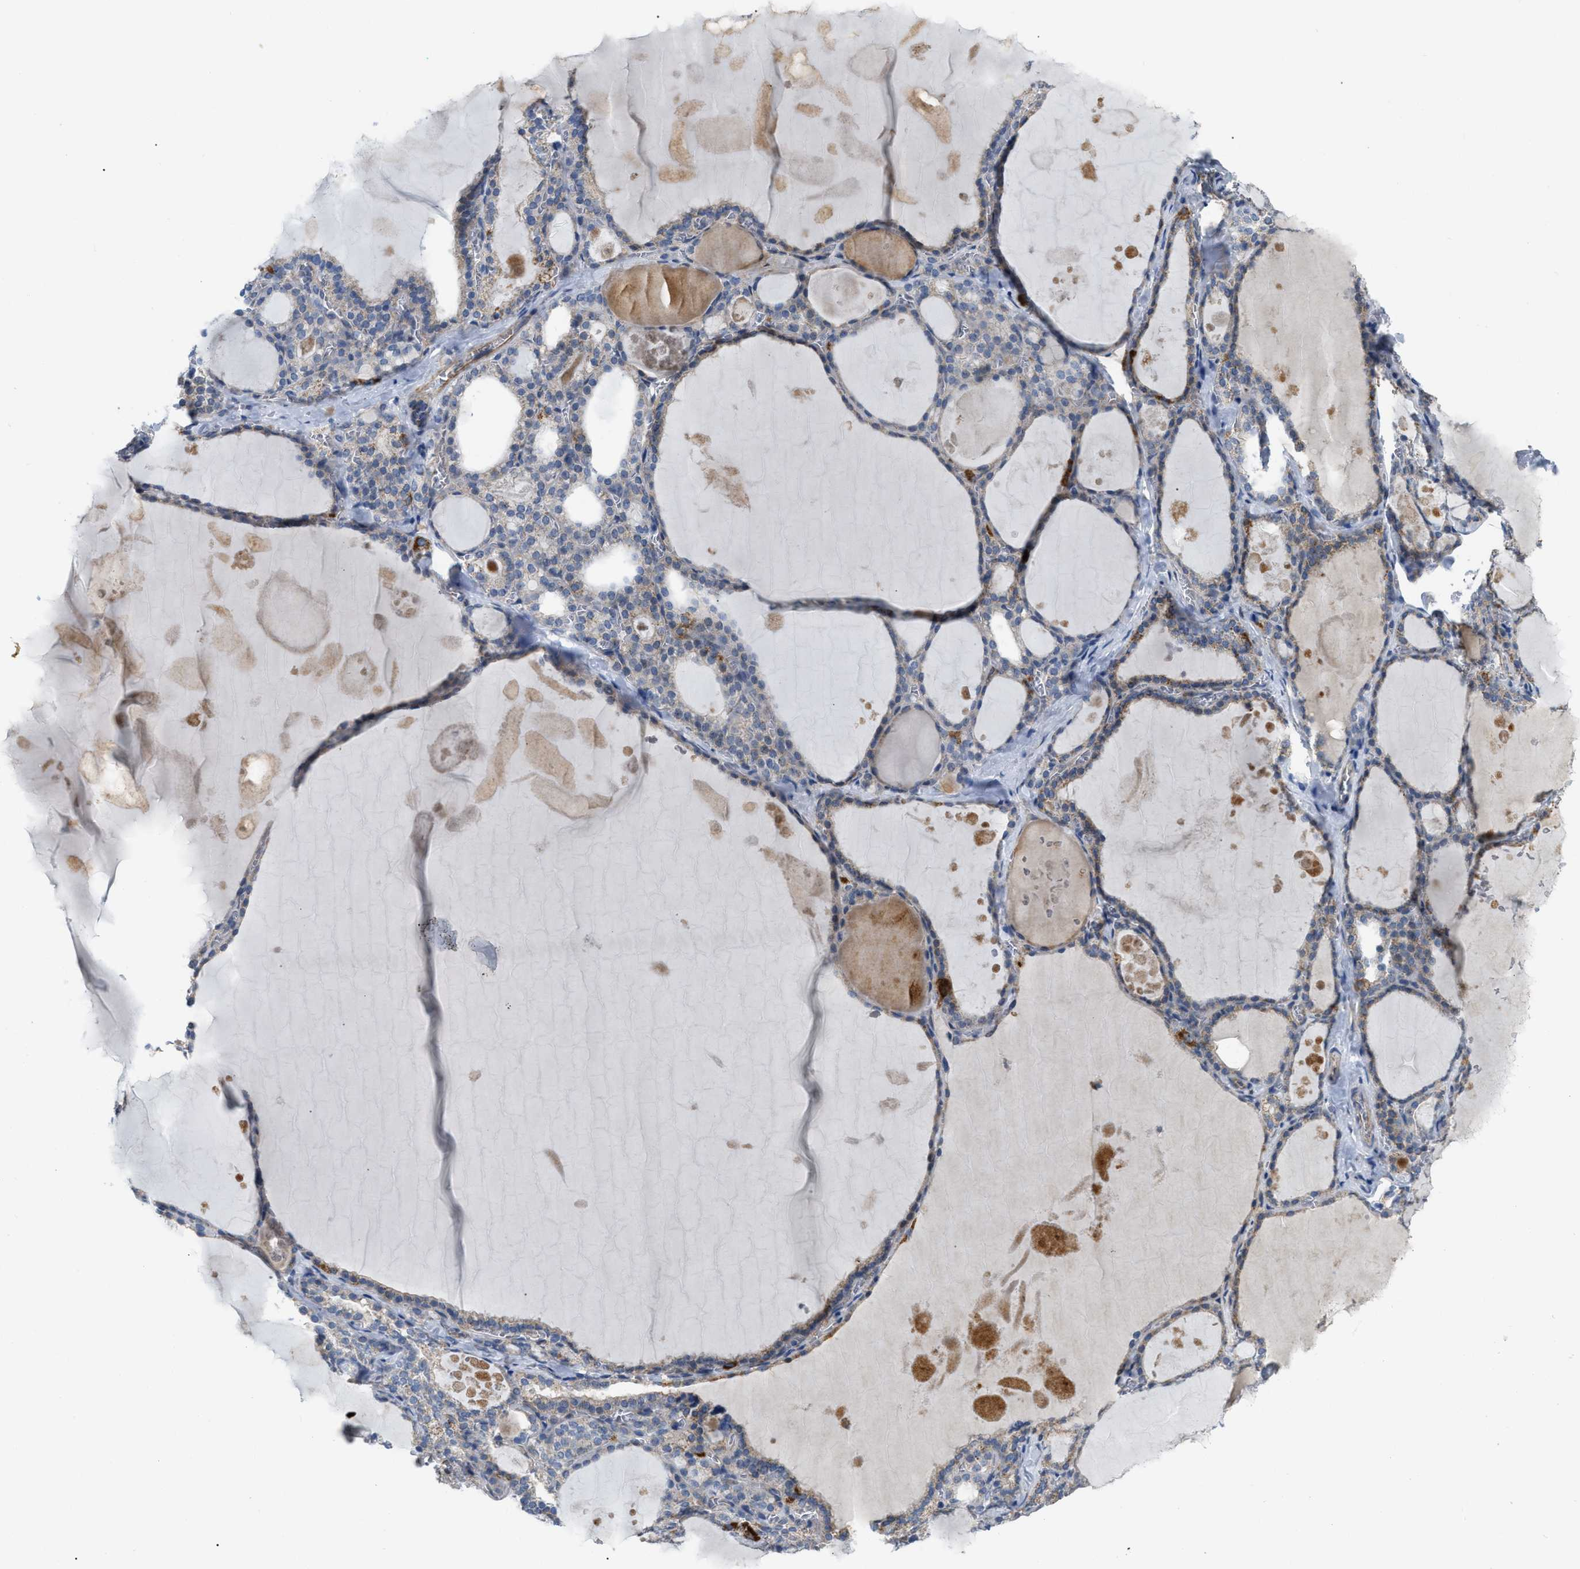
{"staining": {"intensity": "weak", "quantity": "25%-75%", "location": "cytoplasmic/membranous"}, "tissue": "thyroid gland", "cell_type": "Glandular cells", "image_type": "normal", "snomed": [{"axis": "morphology", "description": "Normal tissue, NOS"}, {"axis": "topography", "description": "Thyroid gland"}], "caption": "Weak cytoplasmic/membranous positivity is present in approximately 25%-75% of glandular cells in normal thyroid gland. Using DAB (3,3'-diaminobenzidine) (brown) and hematoxylin (blue) stains, captured at high magnification using brightfield microscopy.", "gene": "DHX58", "patient": {"sex": "male", "age": 56}}